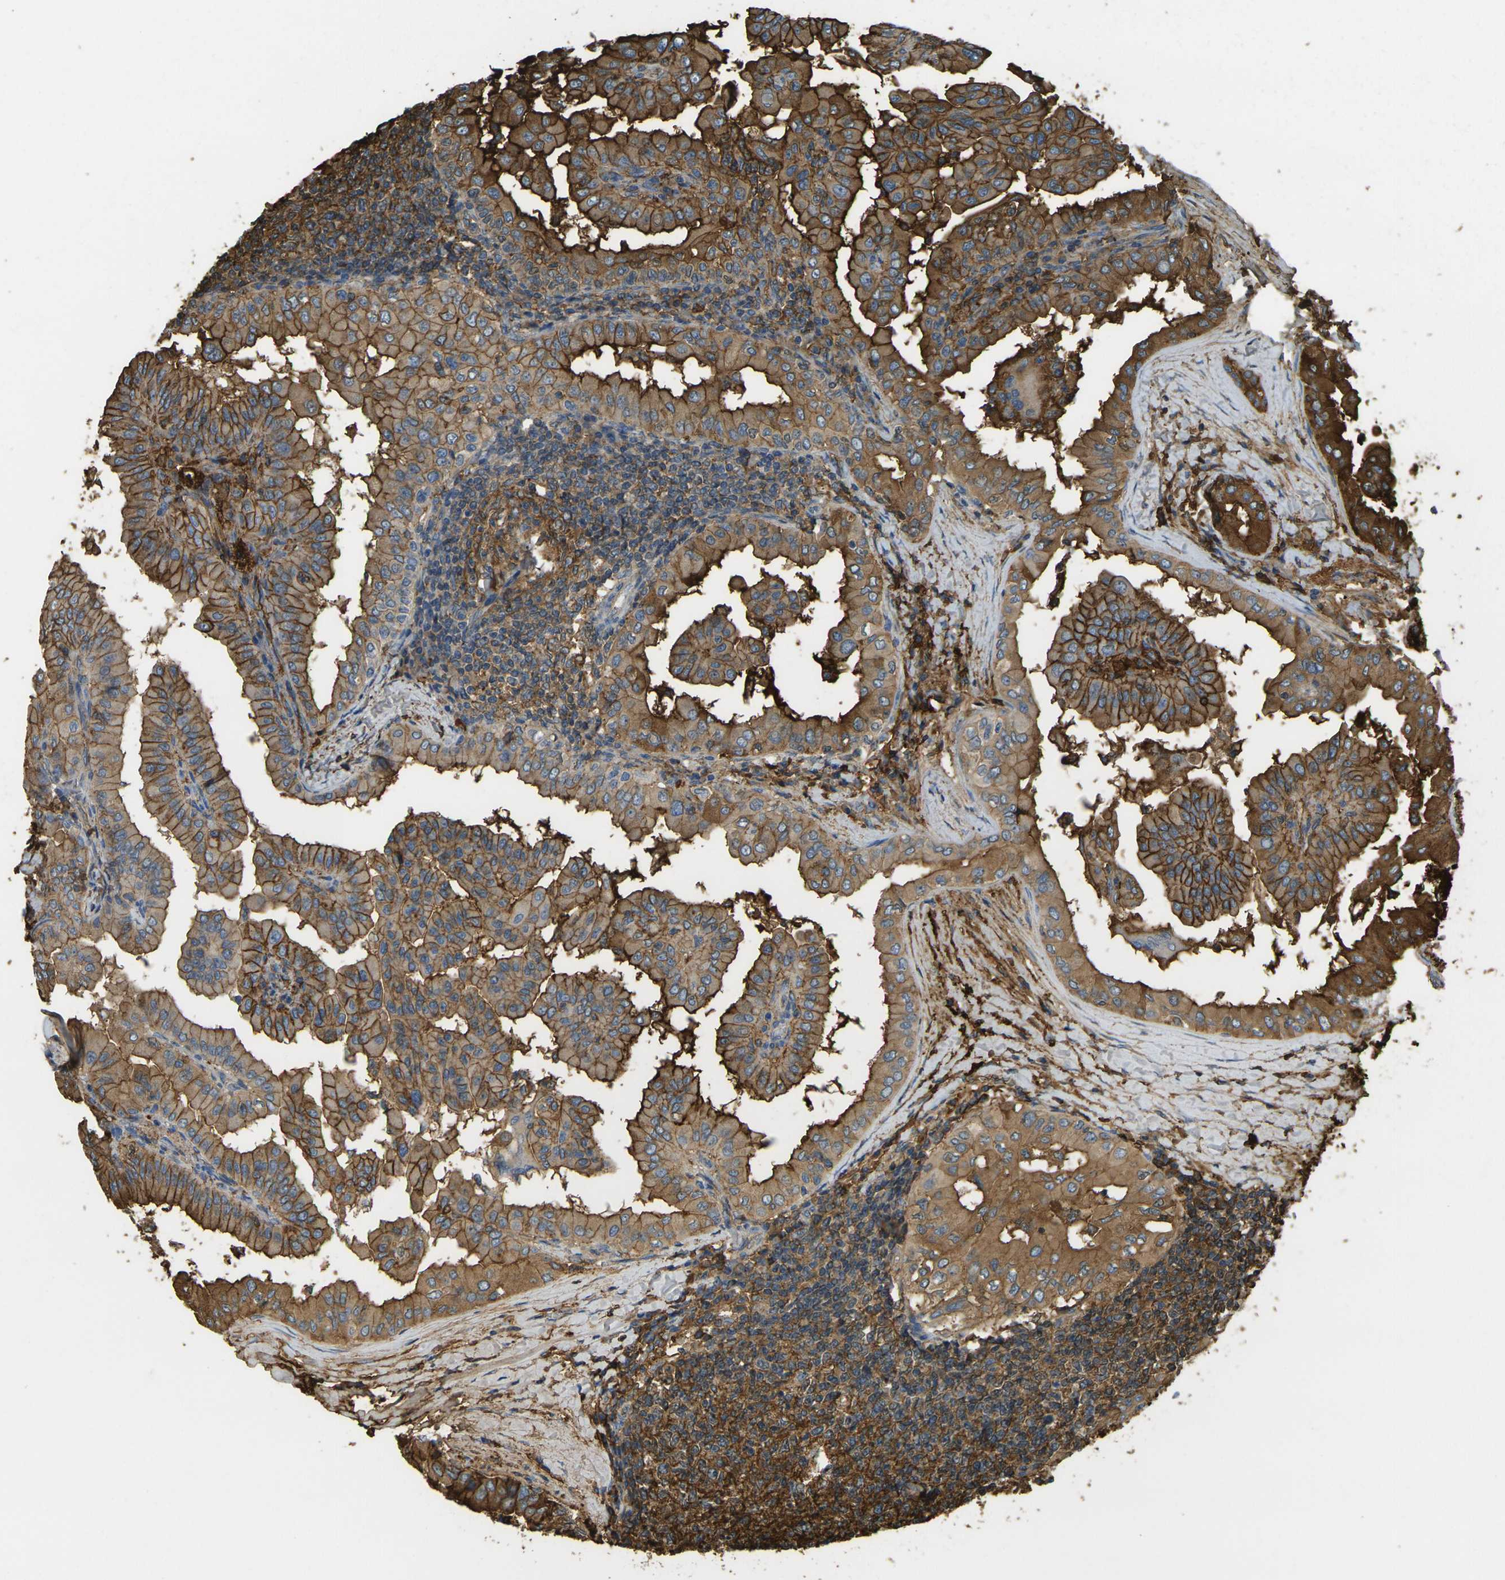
{"staining": {"intensity": "strong", "quantity": ">75%", "location": "cytoplasmic/membranous"}, "tissue": "thyroid cancer", "cell_type": "Tumor cells", "image_type": "cancer", "snomed": [{"axis": "morphology", "description": "Papillary adenocarcinoma, NOS"}, {"axis": "topography", "description": "Thyroid gland"}], "caption": "A micrograph of human thyroid papillary adenocarcinoma stained for a protein reveals strong cytoplasmic/membranous brown staining in tumor cells.", "gene": "PLCD1", "patient": {"sex": "male", "age": 33}}